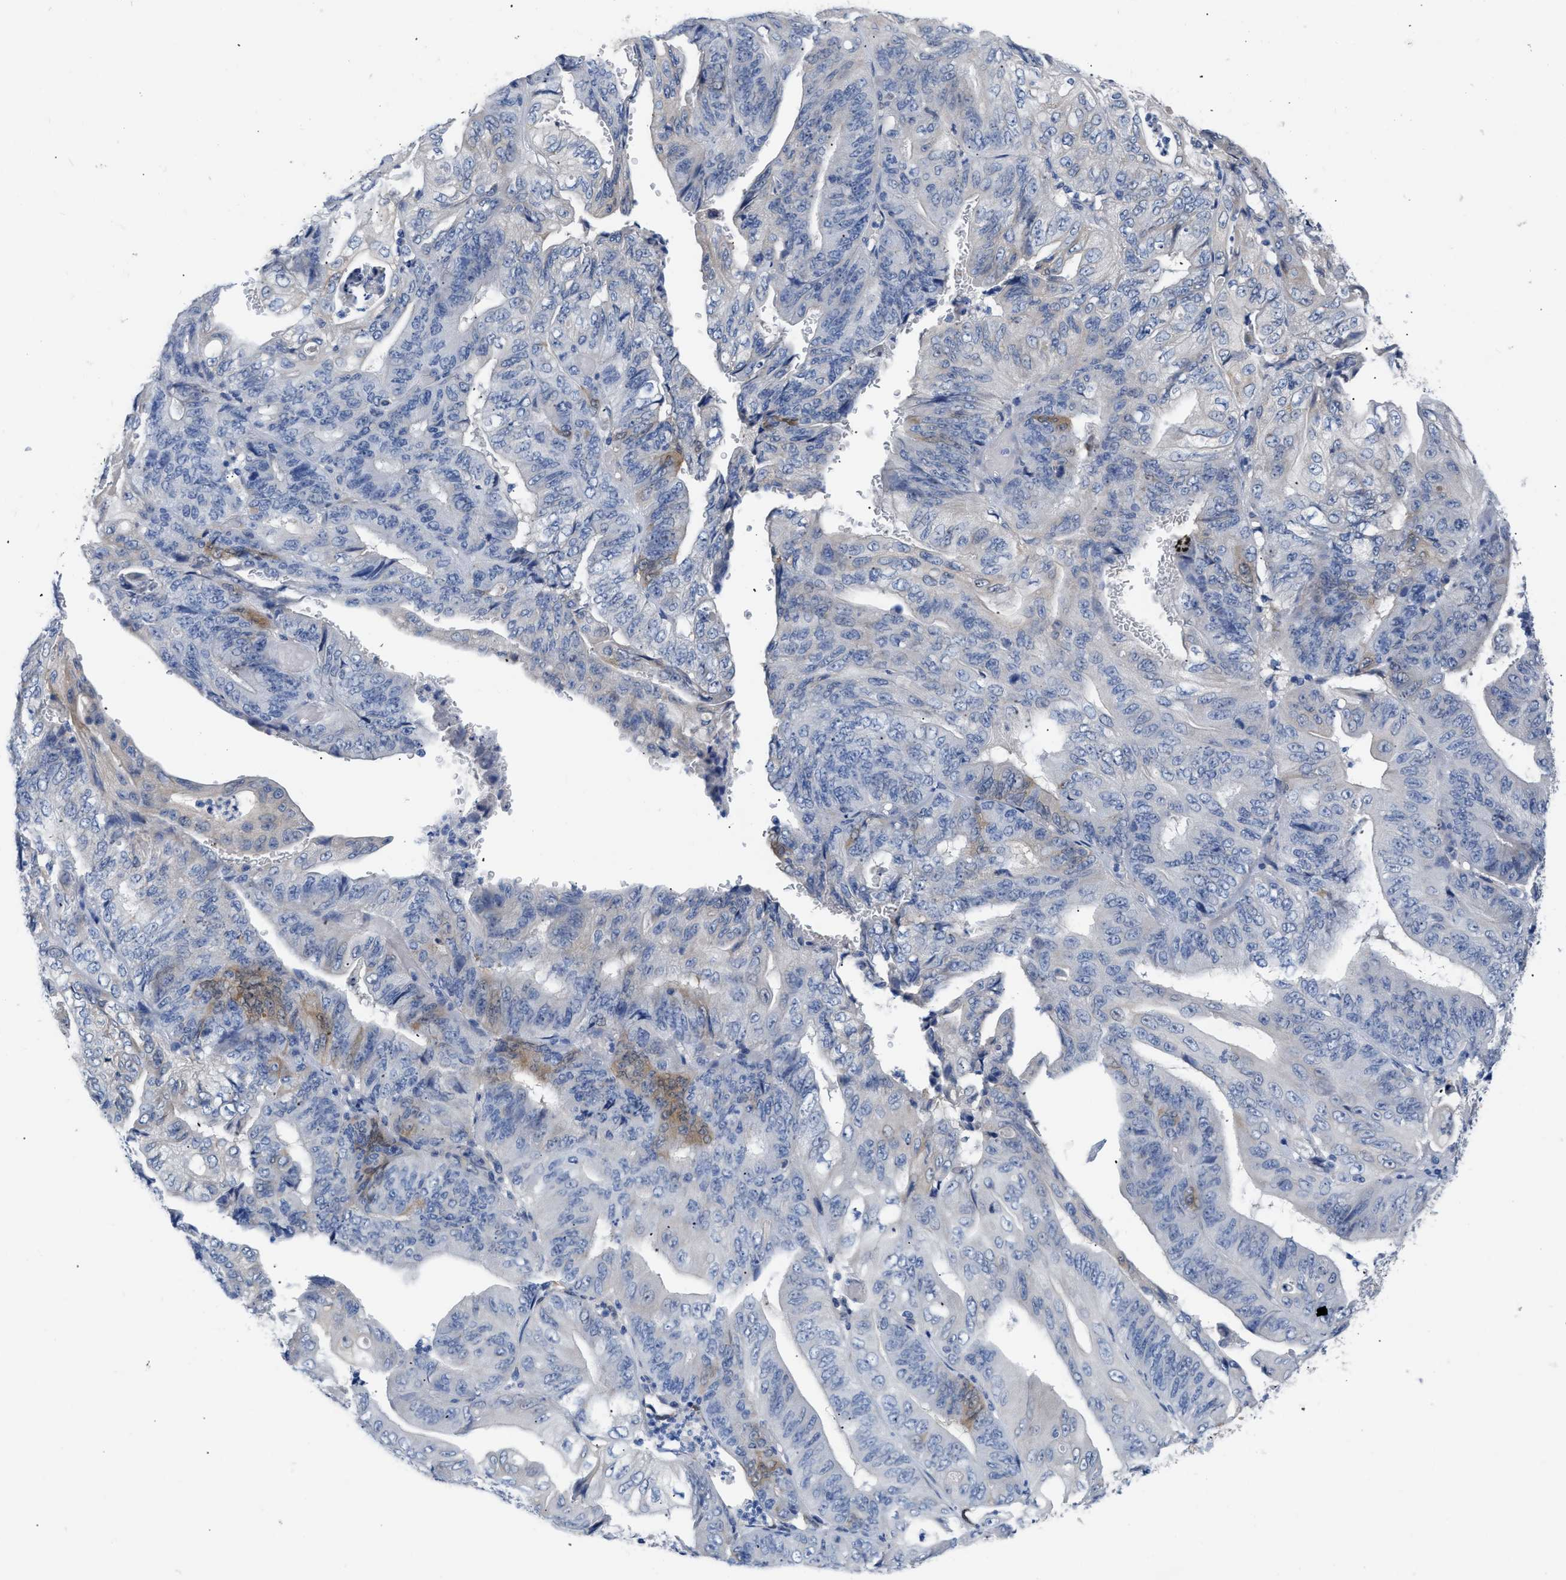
{"staining": {"intensity": "moderate", "quantity": "<25%", "location": "cytoplasmic/membranous"}, "tissue": "stomach cancer", "cell_type": "Tumor cells", "image_type": "cancer", "snomed": [{"axis": "morphology", "description": "Adenocarcinoma, NOS"}, {"axis": "topography", "description": "Stomach"}], "caption": "This is an image of immunohistochemistry staining of stomach adenocarcinoma, which shows moderate positivity in the cytoplasmic/membranous of tumor cells.", "gene": "RBP1", "patient": {"sex": "female", "age": 73}}